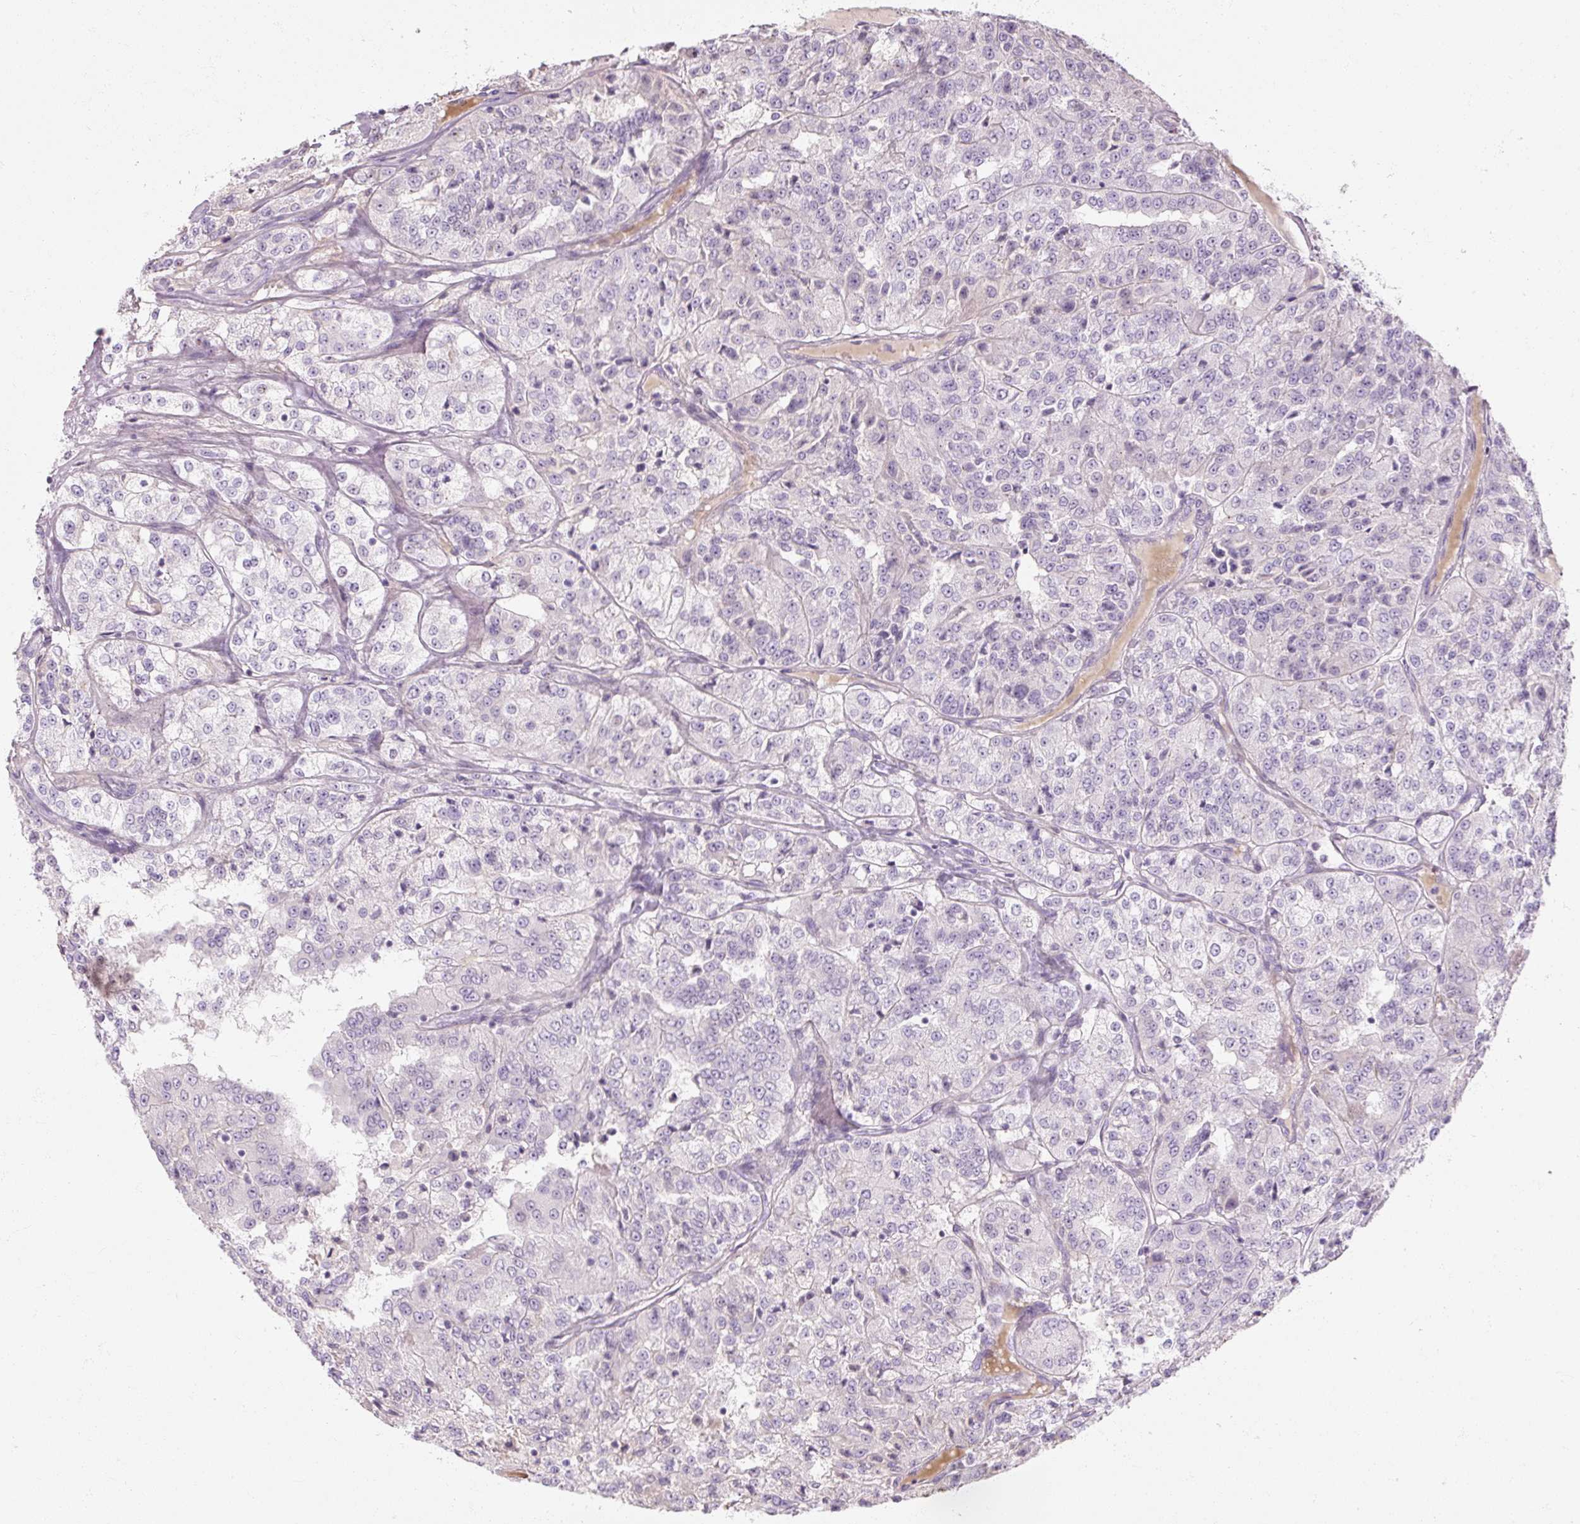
{"staining": {"intensity": "negative", "quantity": "none", "location": "none"}, "tissue": "renal cancer", "cell_type": "Tumor cells", "image_type": "cancer", "snomed": [{"axis": "morphology", "description": "Adenocarcinoma, NOS"}, {"axis": "topography", "description": "Kidney"}], "caption": "Immunohistochemical staining of human renal adenocarcinoma shows no significant expression in tumor cells. (Stains: DAB immunohistochemistry with hematoxylin counter stain, Microscopy: brightfield microscopy at high magnification).", "gene": "NFE2L3", "patient": {"sex": "female", "age": 63}}